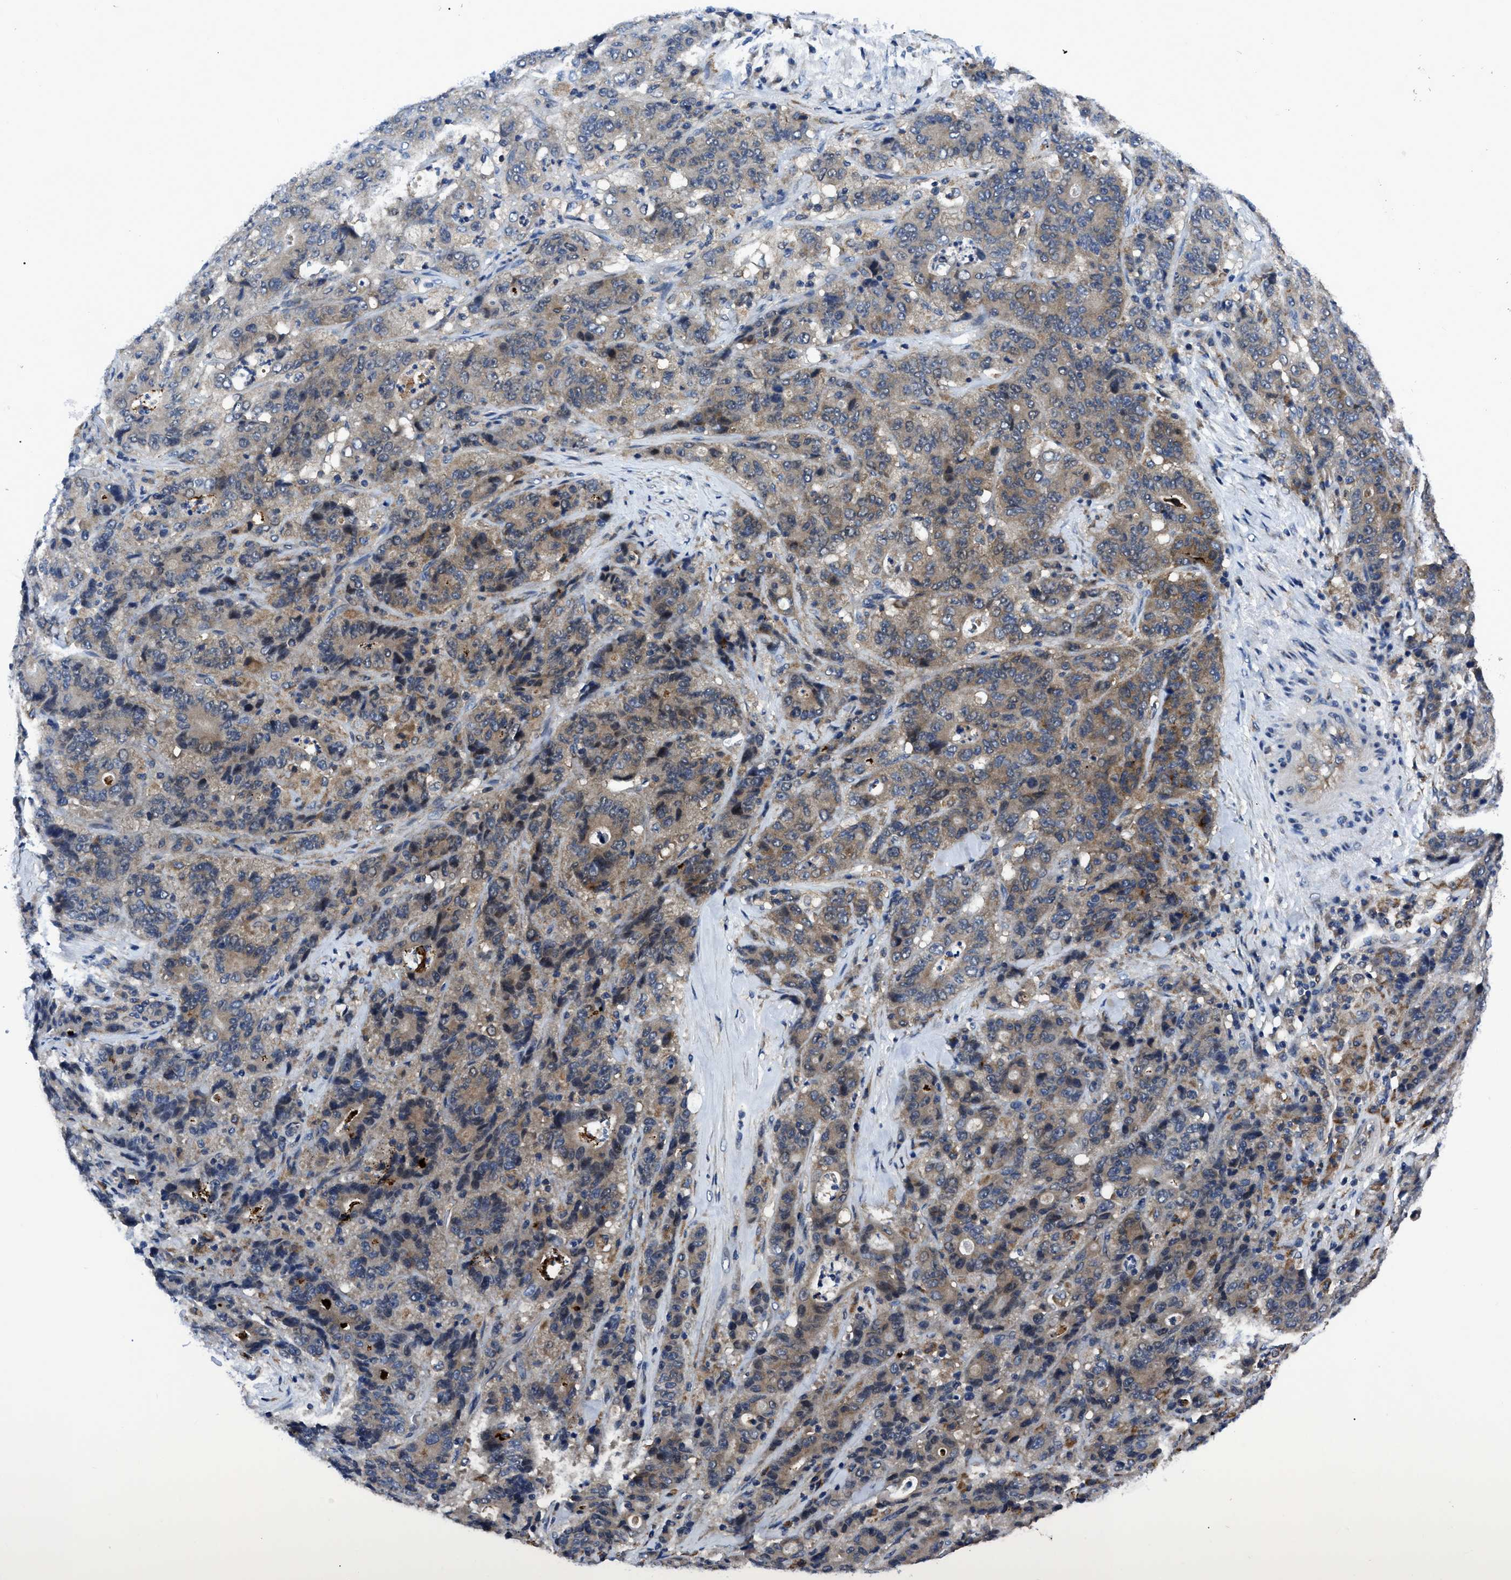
{"staining": {"intensity": "weak", "quantity": "25%-75%", "location": "cytoplasmic/membranous"}, "tissue": "stomach cancer", "cell_type": "Tumor cells", "image_type": "cancer", "snomed": [{"axis": "morphology", "description": "Adenocarcinoma, NOS"}, {"axis": "topography", "description": "Stomach"}], "caption": "Adenocarcinoma (stomach) stained with a protein marker reveals weak staining in tumor cells.", "gene": "GET4", "patient": {"sex": "female", "age": 73}}